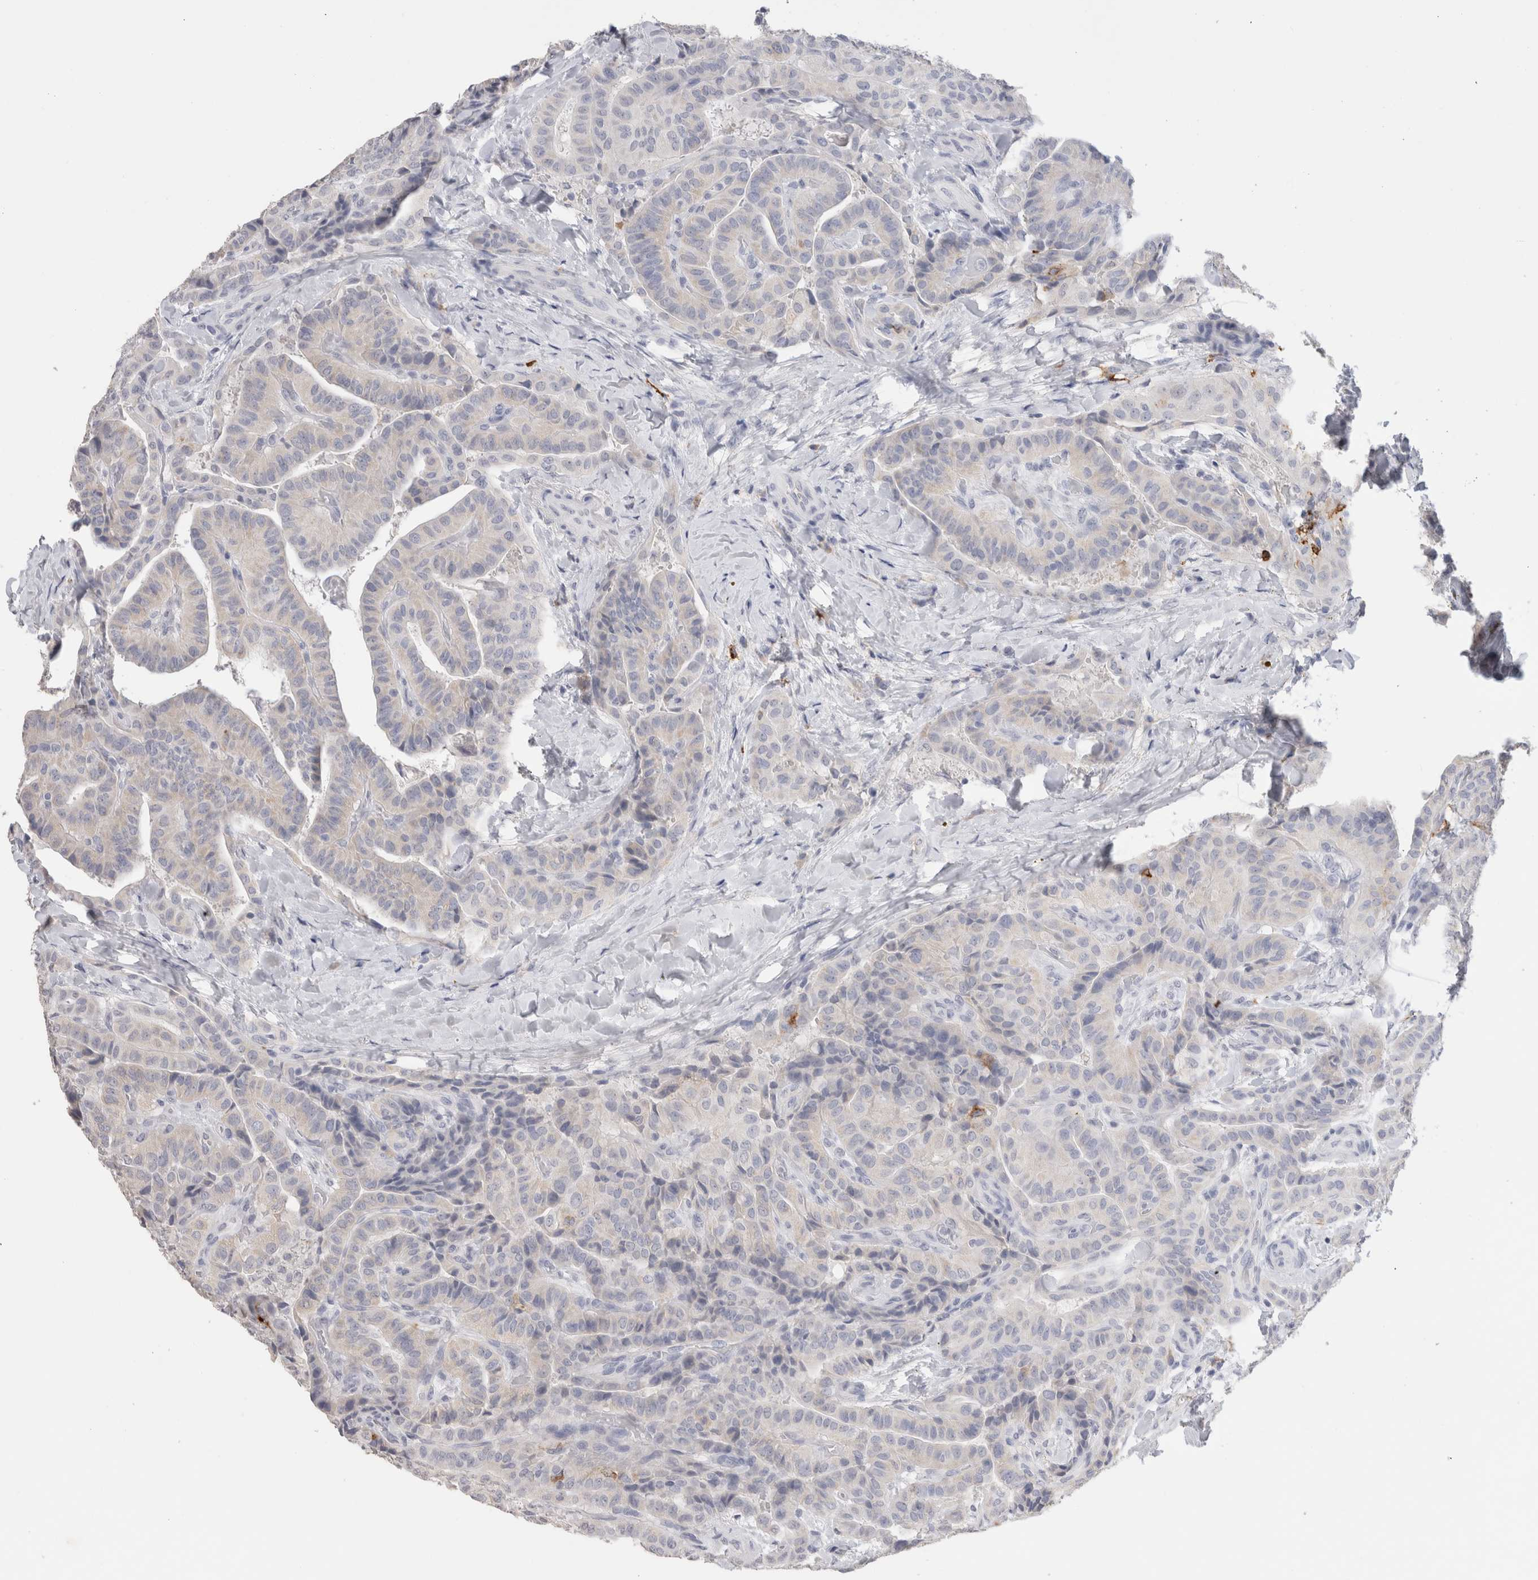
{"staining": {"intensity": "negative", "quantity": "none", "location": "none"}, "tissue": "thyroid cancer", "cell_type": "Tumor cells", "image_type": "cancer", "snomed": [{"axis": "morphology", "description": "Papillary adenocarcinoma, NOS"}, {"axis": "topography", "description": "Thyroid gland"}], "caption": "IHC of papillary adenocarcinoma (thyroid) reveals no positivity in tumor cells.", "gene": "LAMP3", "patient": {"sex": "male", "age": 77}}